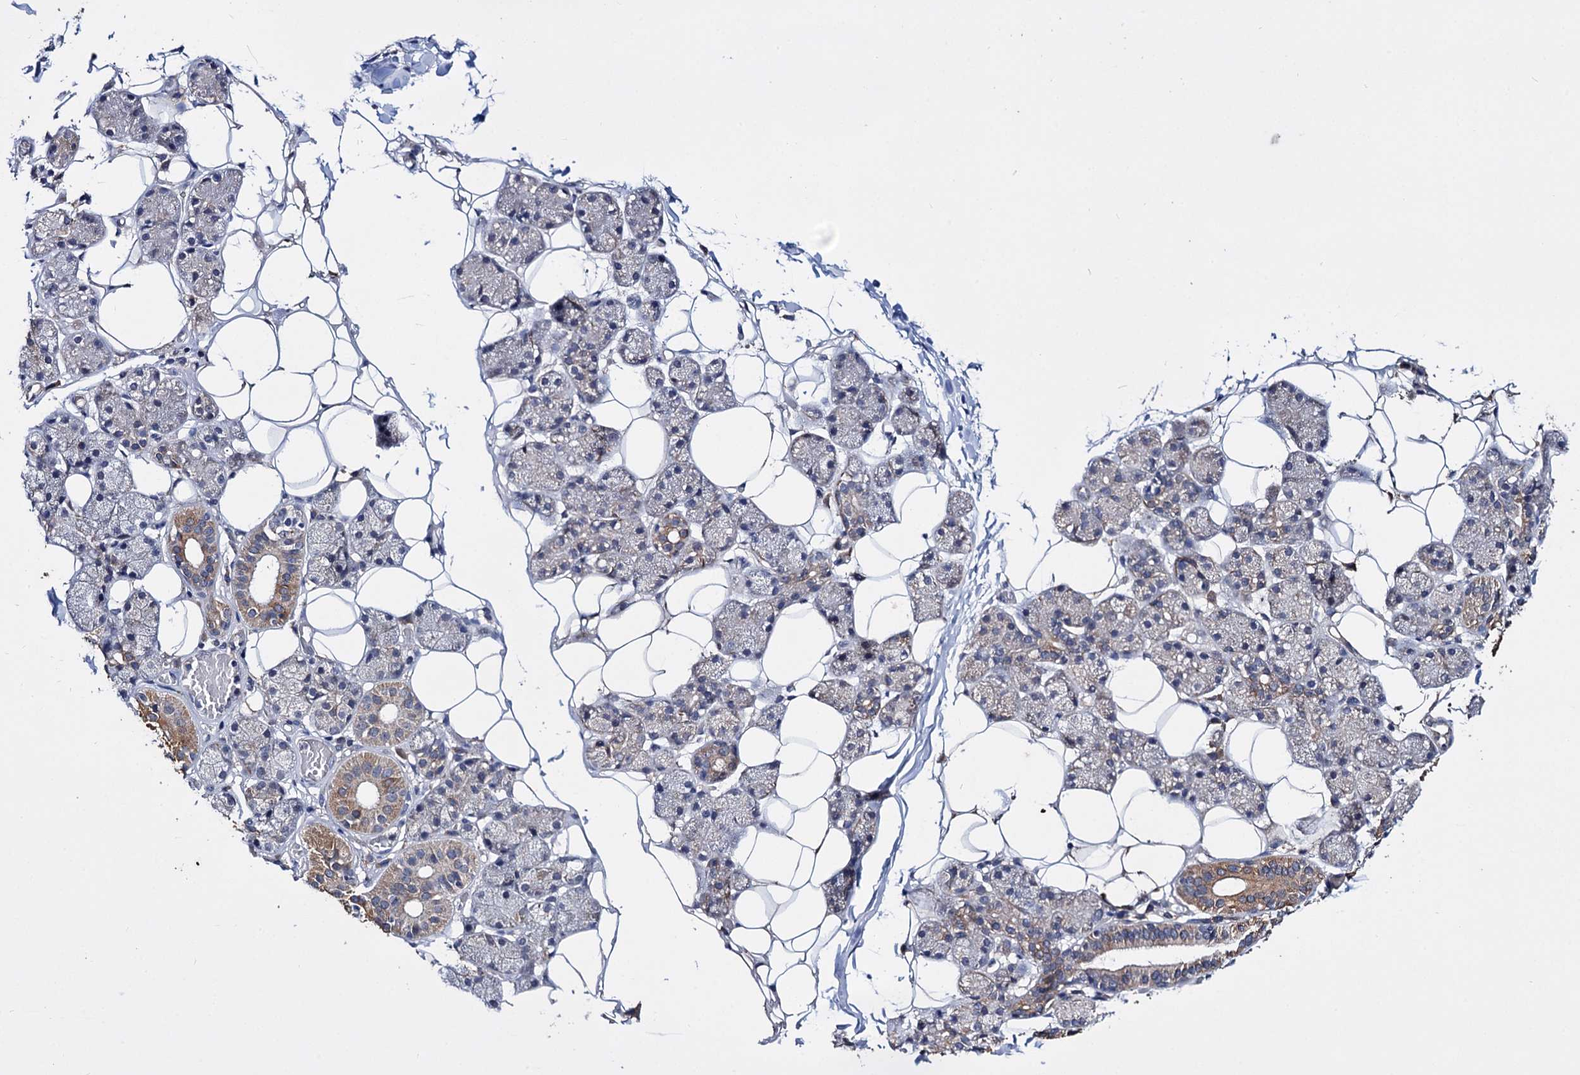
{"staining": {"intensity": "moderate", "quantity": "<25%", "location": "cytoplasmic/membranous"}, "tissue": "salivary gland", "cell_type": "Glandular cells", "image_type": "normal", "snomed": [{"axis": "morphology", "description": "Normal tissue, NOS"}, {"axis": "topography", "description": "Salivary gland"}], "caption": "Brown immunohistochemical staining in benign salivary gland shows moderate cytoplasmic/membranous staining in about <25% of glandular cells.", "gene": "CLPB", "patient": {"sex": "female", "age": 33}}